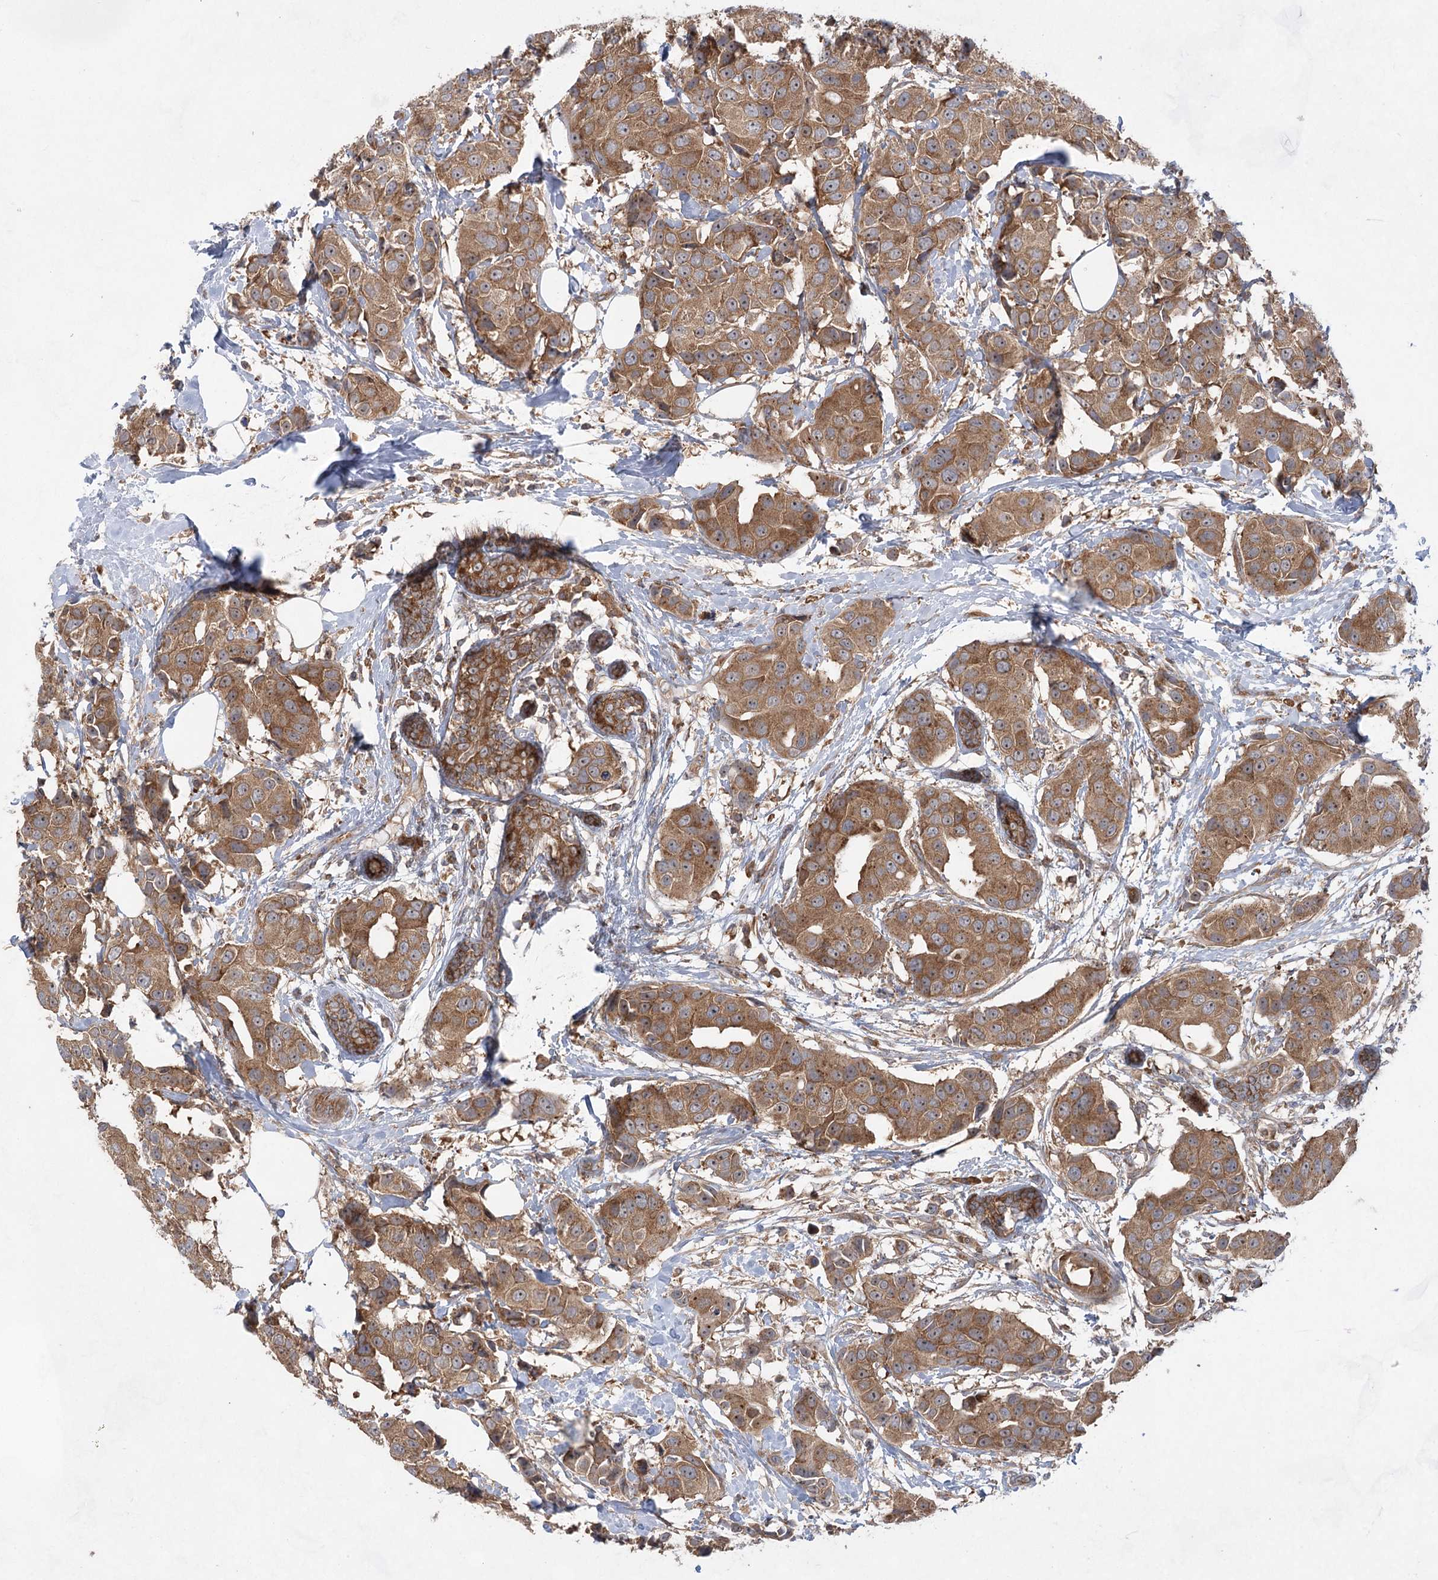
{"staining": {"intensity": "moderate", "quantity": ">75%", "location": "cytoplasmic/membranous"}, "tissue": "breast cancer", "cell_type": "Tumor cells", "image_type": "cancer", "snomed": [{"axis": "morphology", "description": "Normal tissue, NOS"}, {"axis": "morphology", "description": "Duct carcinoma"}, {"axis": "topography", "description": "Breast"}], "caption": "The immunohistochemical stain highlights moderate cytoplasmic/membranous positivity in tumor cells of breast invasive ductal carcinoma tissue.", "gene": "EIF3A", "patient": {"sex": "female", "age": 39}}